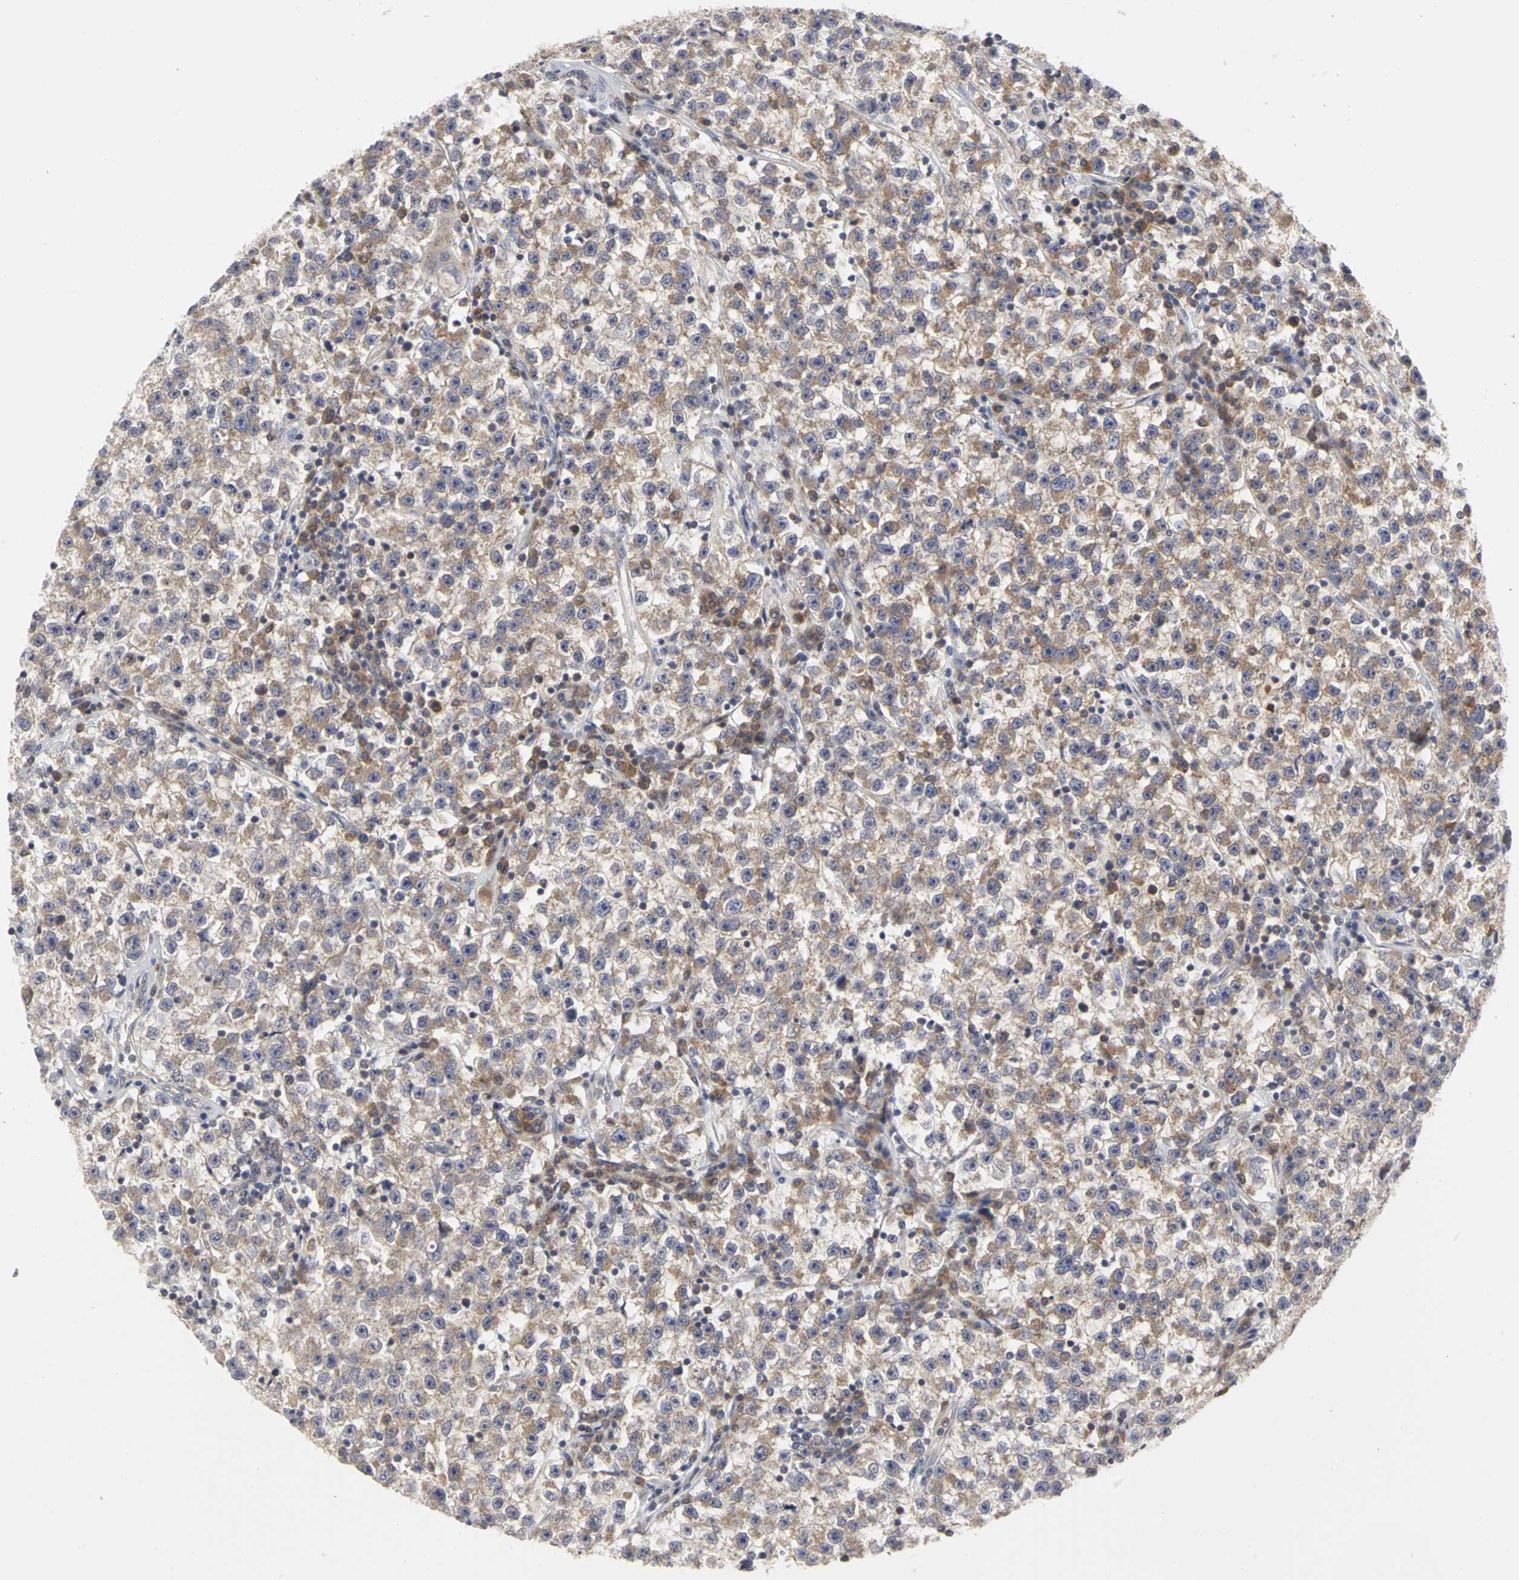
{"staining": {"intensity": "weak", "quantity": ">75%", "location": "cytoplasmic/membranous"}, "tissue": "testis cancer", "cell_type": "Tumor cells", "image_type": "cancer", "snomed": [{"axis": "morphology", "description": "Seminoma, NOS"}, {"axis": "topography", "description": "Testis"}], "caption": "Immunohistochemistry photomicrograph of testis cancer (seminoma) stained for a protein (brown), which displays low levels of weak cytoplasmic/membranous positivity in about >75% of tumor cells.", "gene": "IRAK1", "patient": {"sex": "male", "age": 22}}